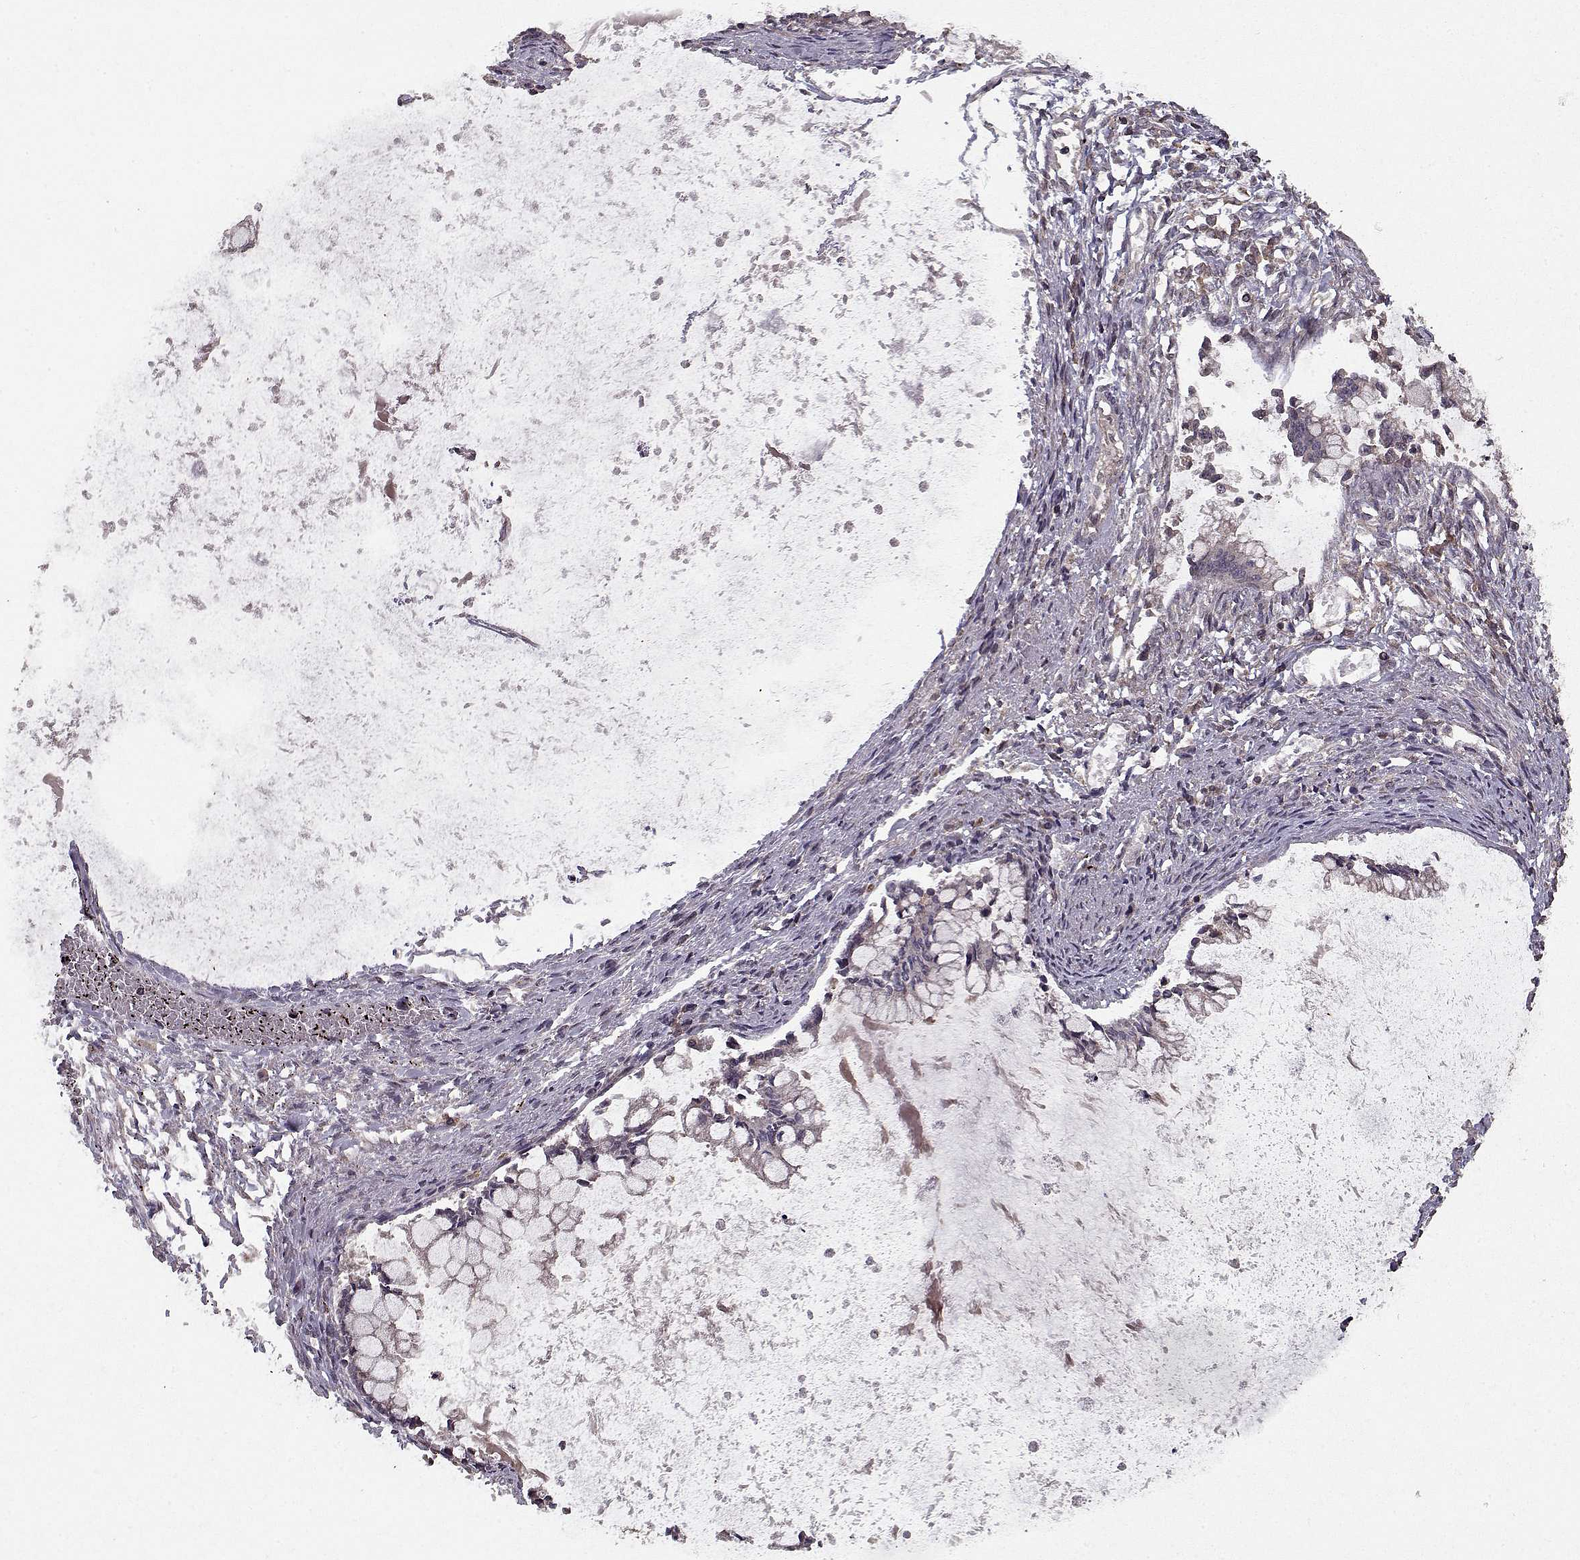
{"staining": {"intensity": "negative", "quantity": "none", "location": "none"}, "tissue": "ovarian cancer", "cell_type": "Tumor cells", "image_type": "cancer", "snomed": [{"axis": "morphology", "description": "Cystadenocarcinoma, mucinous, NOS"}, {"axis": "topography", "description": "Ovary"}], "caption": "A photomicrograph of human ovarian mucinous cystadenocarcinoma is negative for staining in tumor cells. (Stains: DAB immunohistochemistry with hematoxylin counter stain, Microscopy: brightfield microscopy at high magnification).", "gene": "PPP1R12A", "patient": {"sex": "female", "age": 67}}